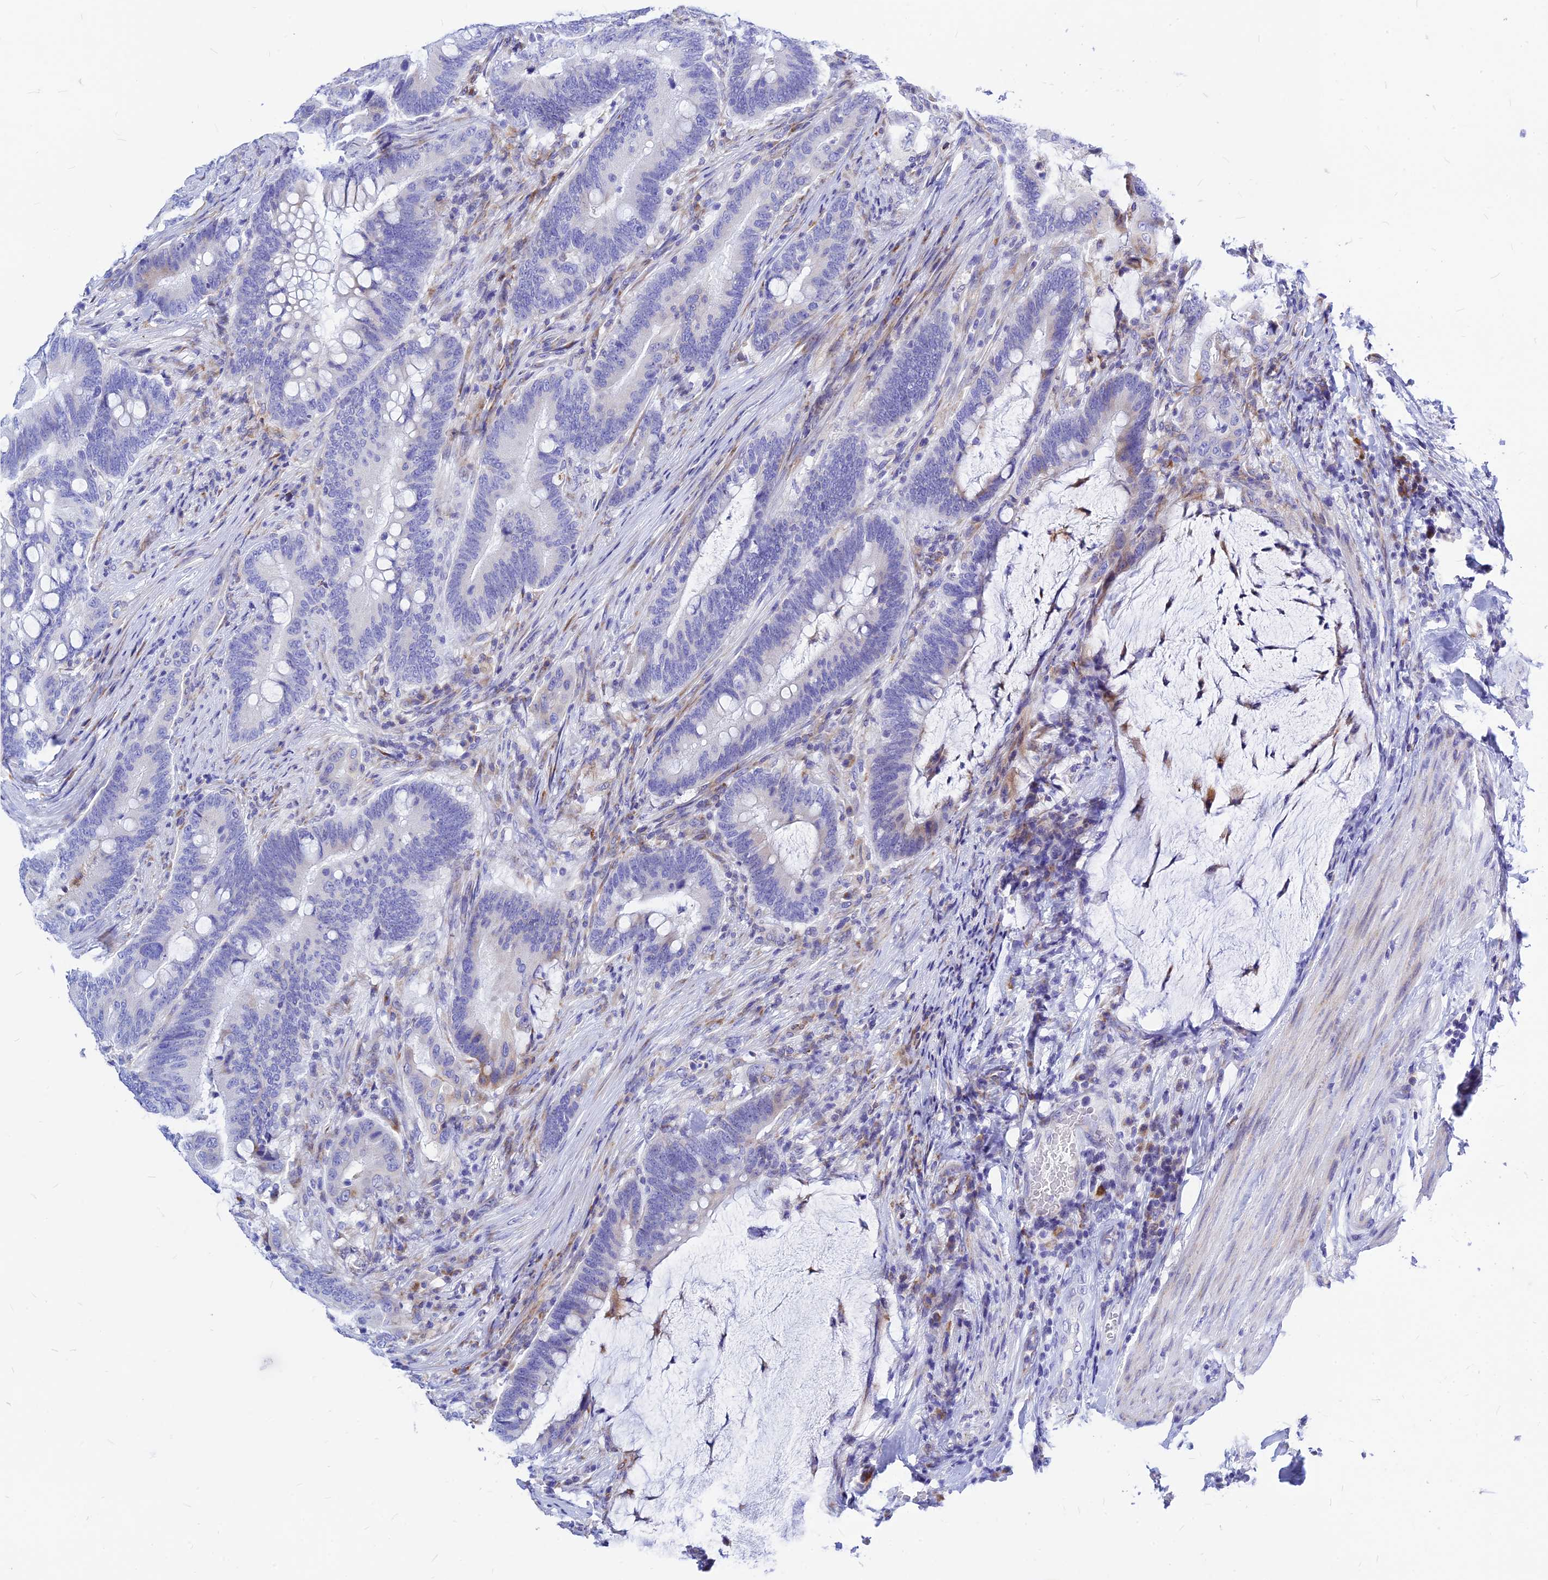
{"staining": {"intensity": "negative", "quantity": "none", "location": "none"}, "tissue": "colorectal cancer", "cell_type": "Tumor cells", "image_type": "cancer", "snomed": [{"axis": "morphology", "description": "Adenocarcinoma, NOS"}, {"axis": "topography", "description": "Colon"}], "caption": "Tumor cells are negative for brown protein staining in colorectal cancer (adenocarcinoma).", "gene": "CNOT6", "patient": {"sex": "female", "age": 66}}